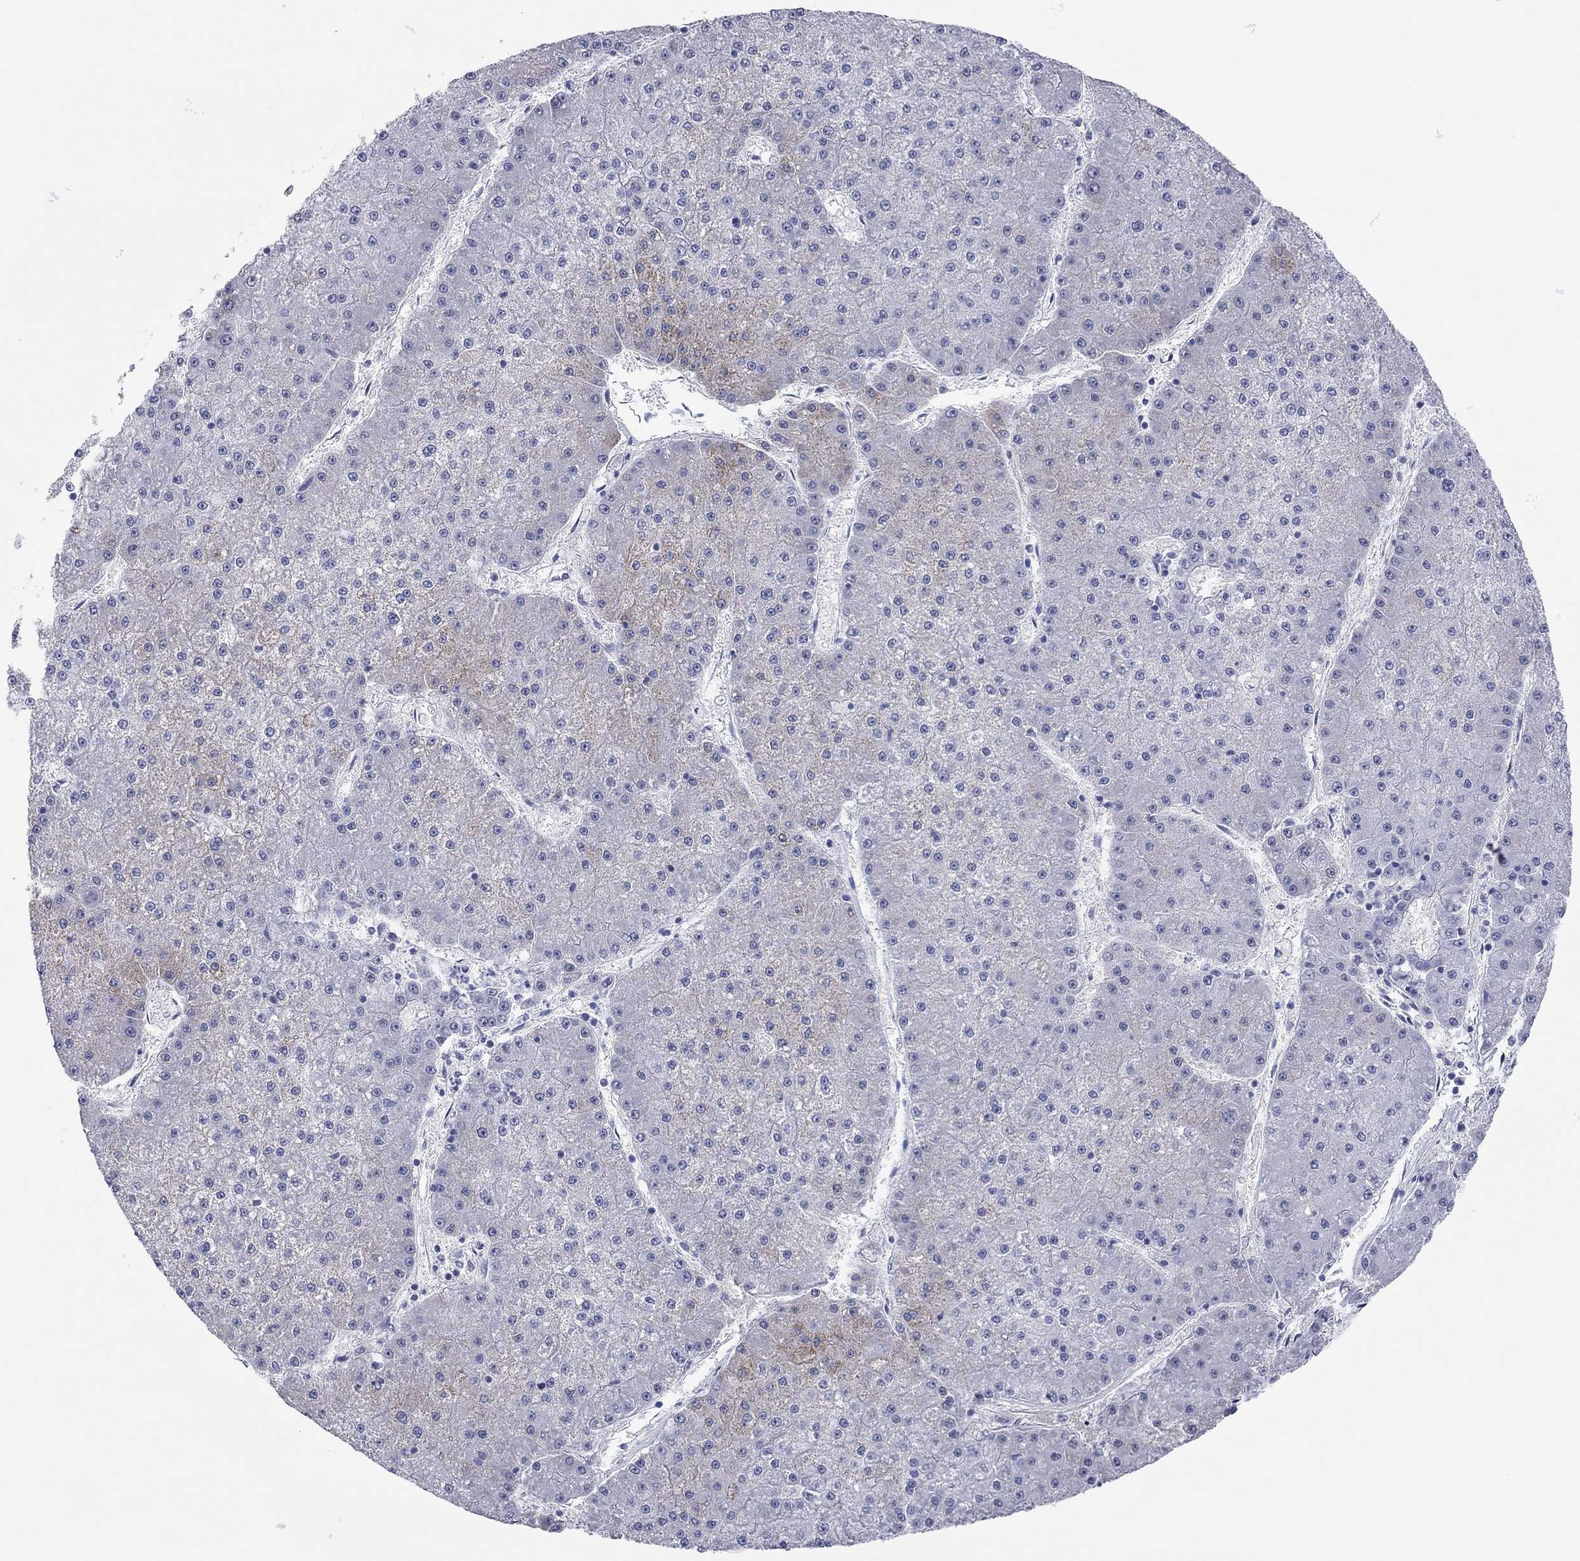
{"staining": {"intensity": "moderate", "quantity": "<25%", "location": "cytoplasmic/membranous"}, "tissue": "liver cancer", "cell_type": "Tumor cells", "image_type": "cancer", "snomed": [{"axis": "morphology", "description": "Carcinoma, Hepatocellular, NOS"}, {"axis": "topography", "description": "Liver"}], "caption": "Immunohistochemical staining of human hepatocellular carcinoma (liver) demonstrates moderate cytoplasmic/membranous protein positivity in about <25% of tumor cells.", "gene": "TMEM221", "patient": {"sex": "male", "age": 73}}